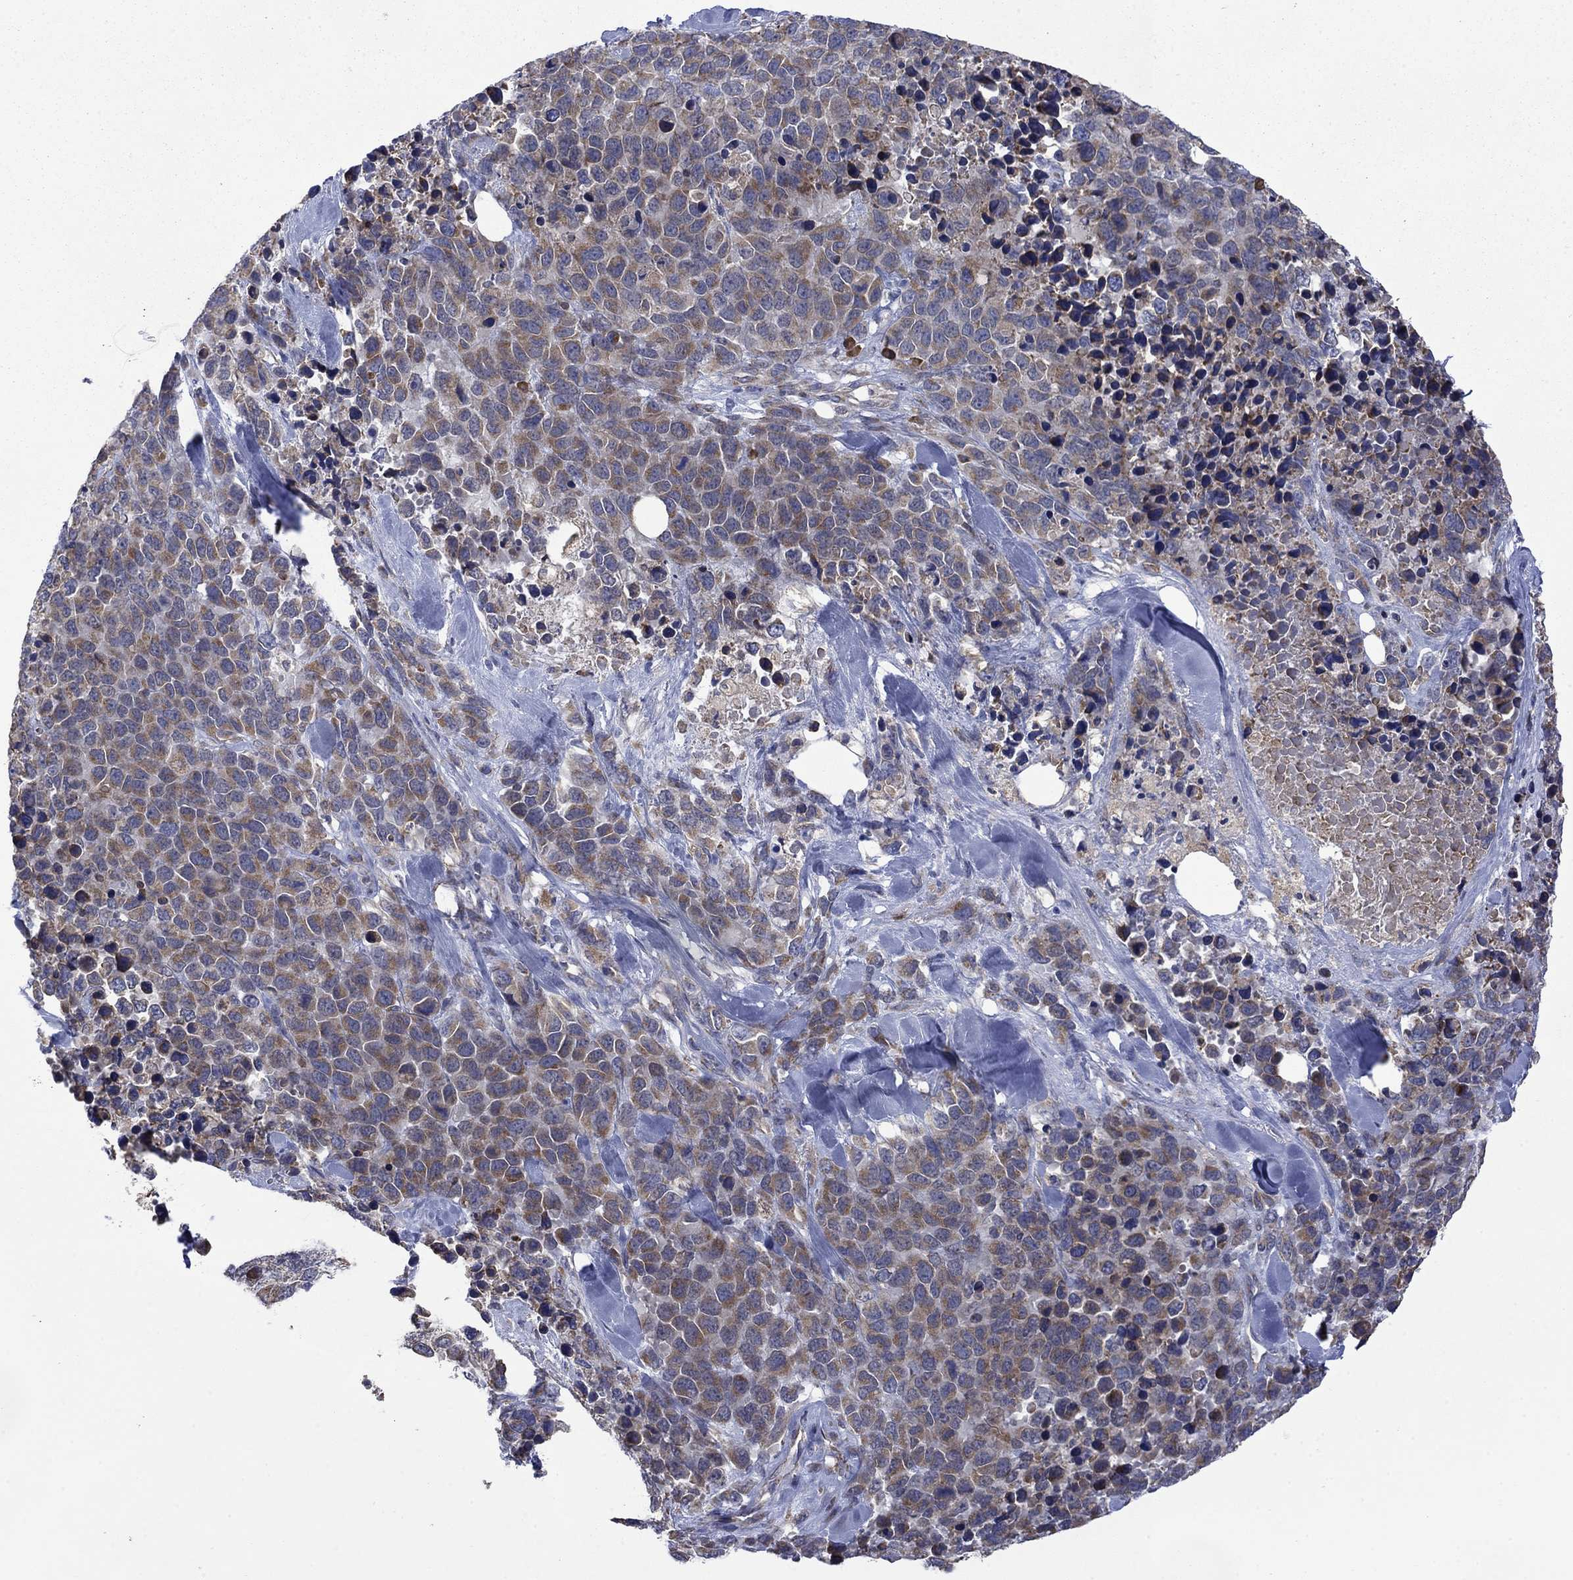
{"staining": {"intensity": "moderate", "quantity": ">75%", "location": "cytoplasmic/membranous"}, "tissue": "melanoma", "cell_type": "Tumor cells", "image_type": "cancer", "snomed": [{"axis": "morphology", "description": "Malignant melanoma, Metastatic site"}, {"axis": "topography", "description": "Skin"}], "caption": "Immunohistochemical staining of melanoma displays medium levels of moderate cytoplasmic/membranous staining in about >75% of tumor cells. Using DAB (3,3'-diaminobenzidine) (brown) and hematoxylin (blue) stains, captured at high magnification using brightfield microscopy.", "gene": "FURIN", "patient": {"sex": "male", "age": 84}}